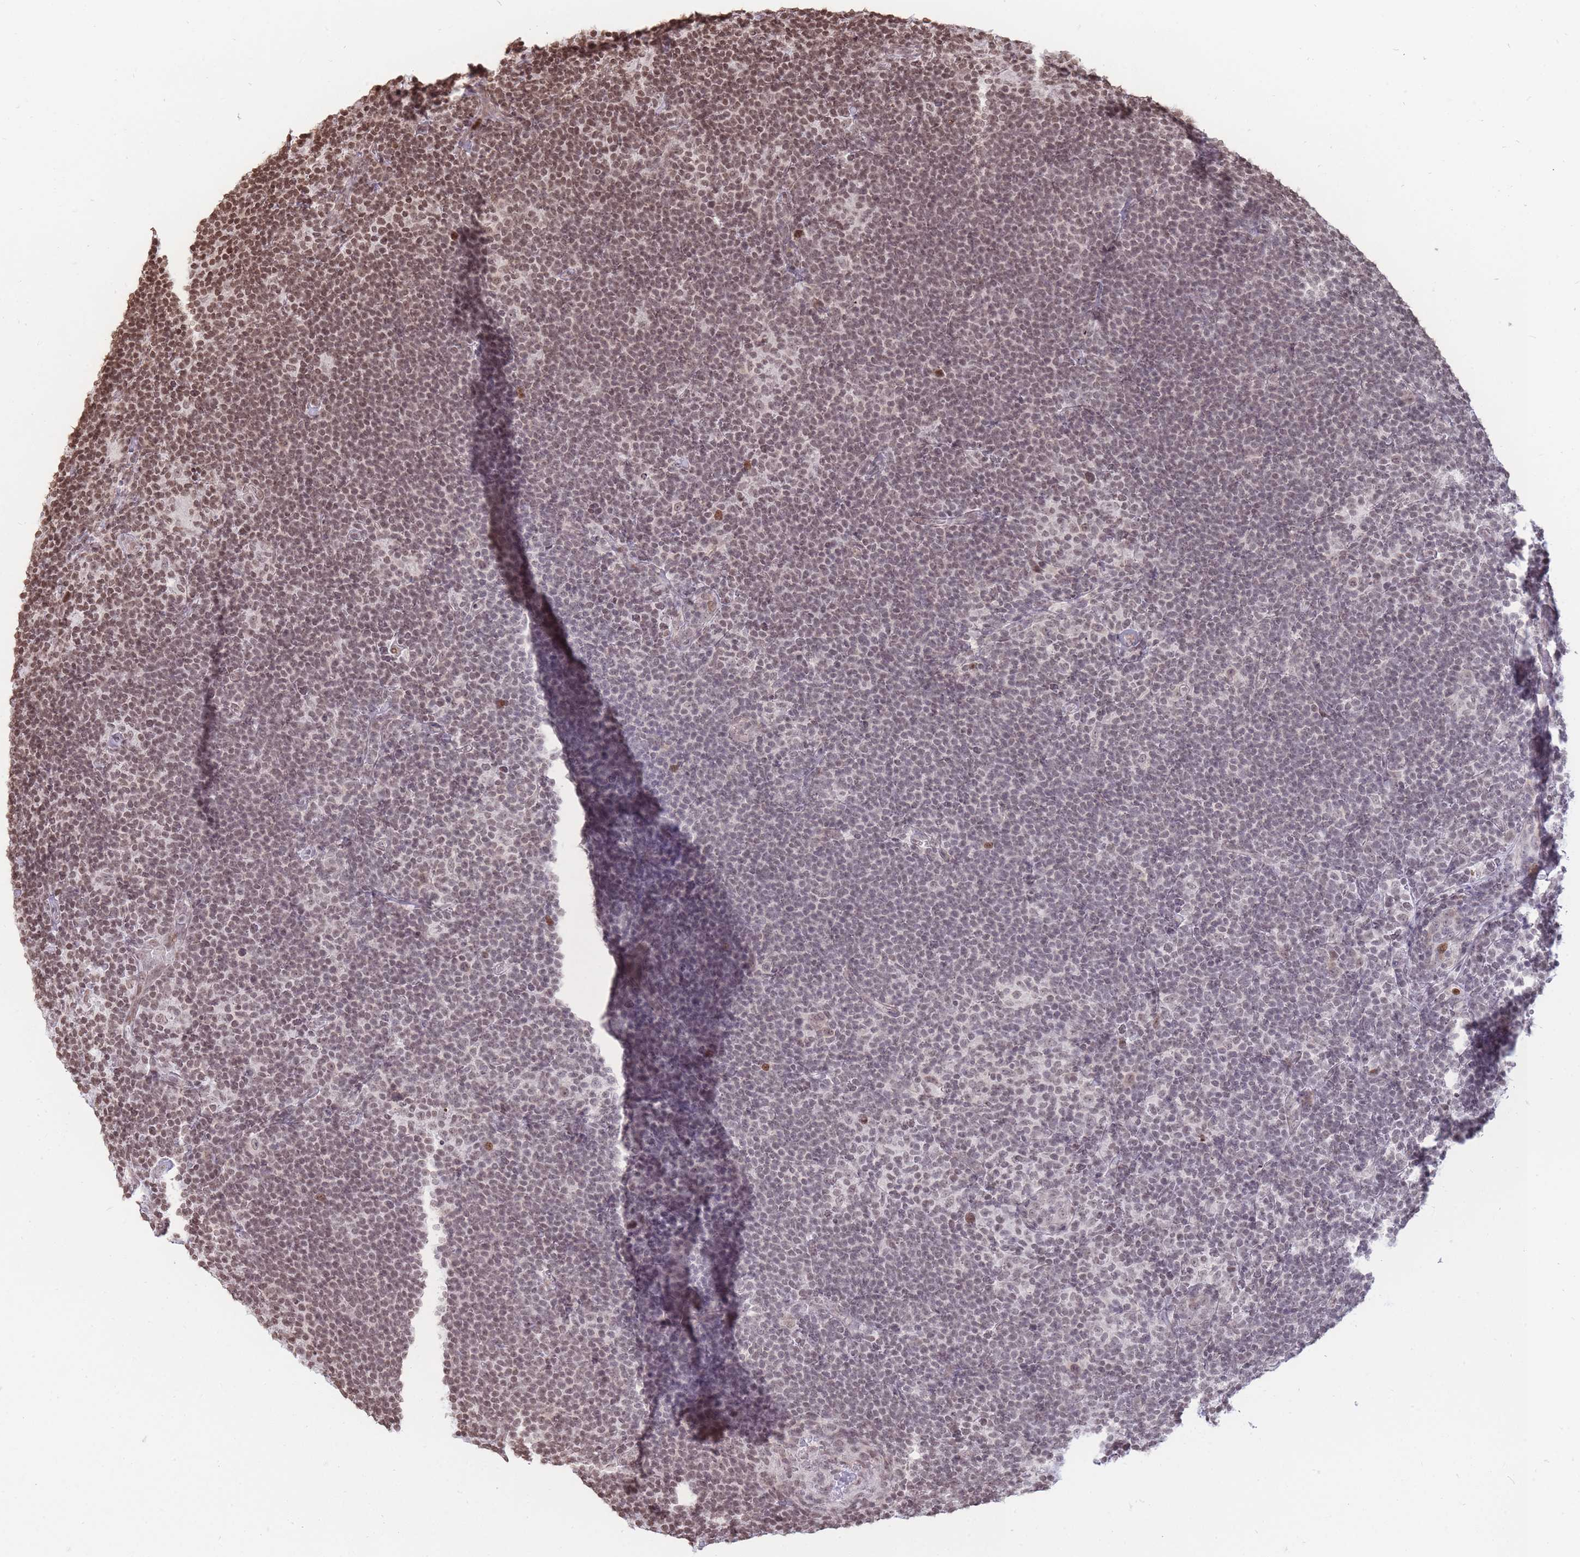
{"staining": {"intensity": "moderate", "quantity": "25%-75%", "location": "nuclear"}, "tissue": "lymphoma", "cell_type": "Tumor cells", "image_type": "cancer", "snomed": [{"axis": "morphology", "description": "Hodgkin's disease, NOS"}, {"axis": "topography", "description": "Lymph node"}], "caption": "An image showing moderate nuclear positivity in about 25%-75% of tumor cells in lymphoma, as visualized by brown immunohistochemical staining.", "gene": "SHISAL1", "patient": {"sex": "female", "age": 57}}